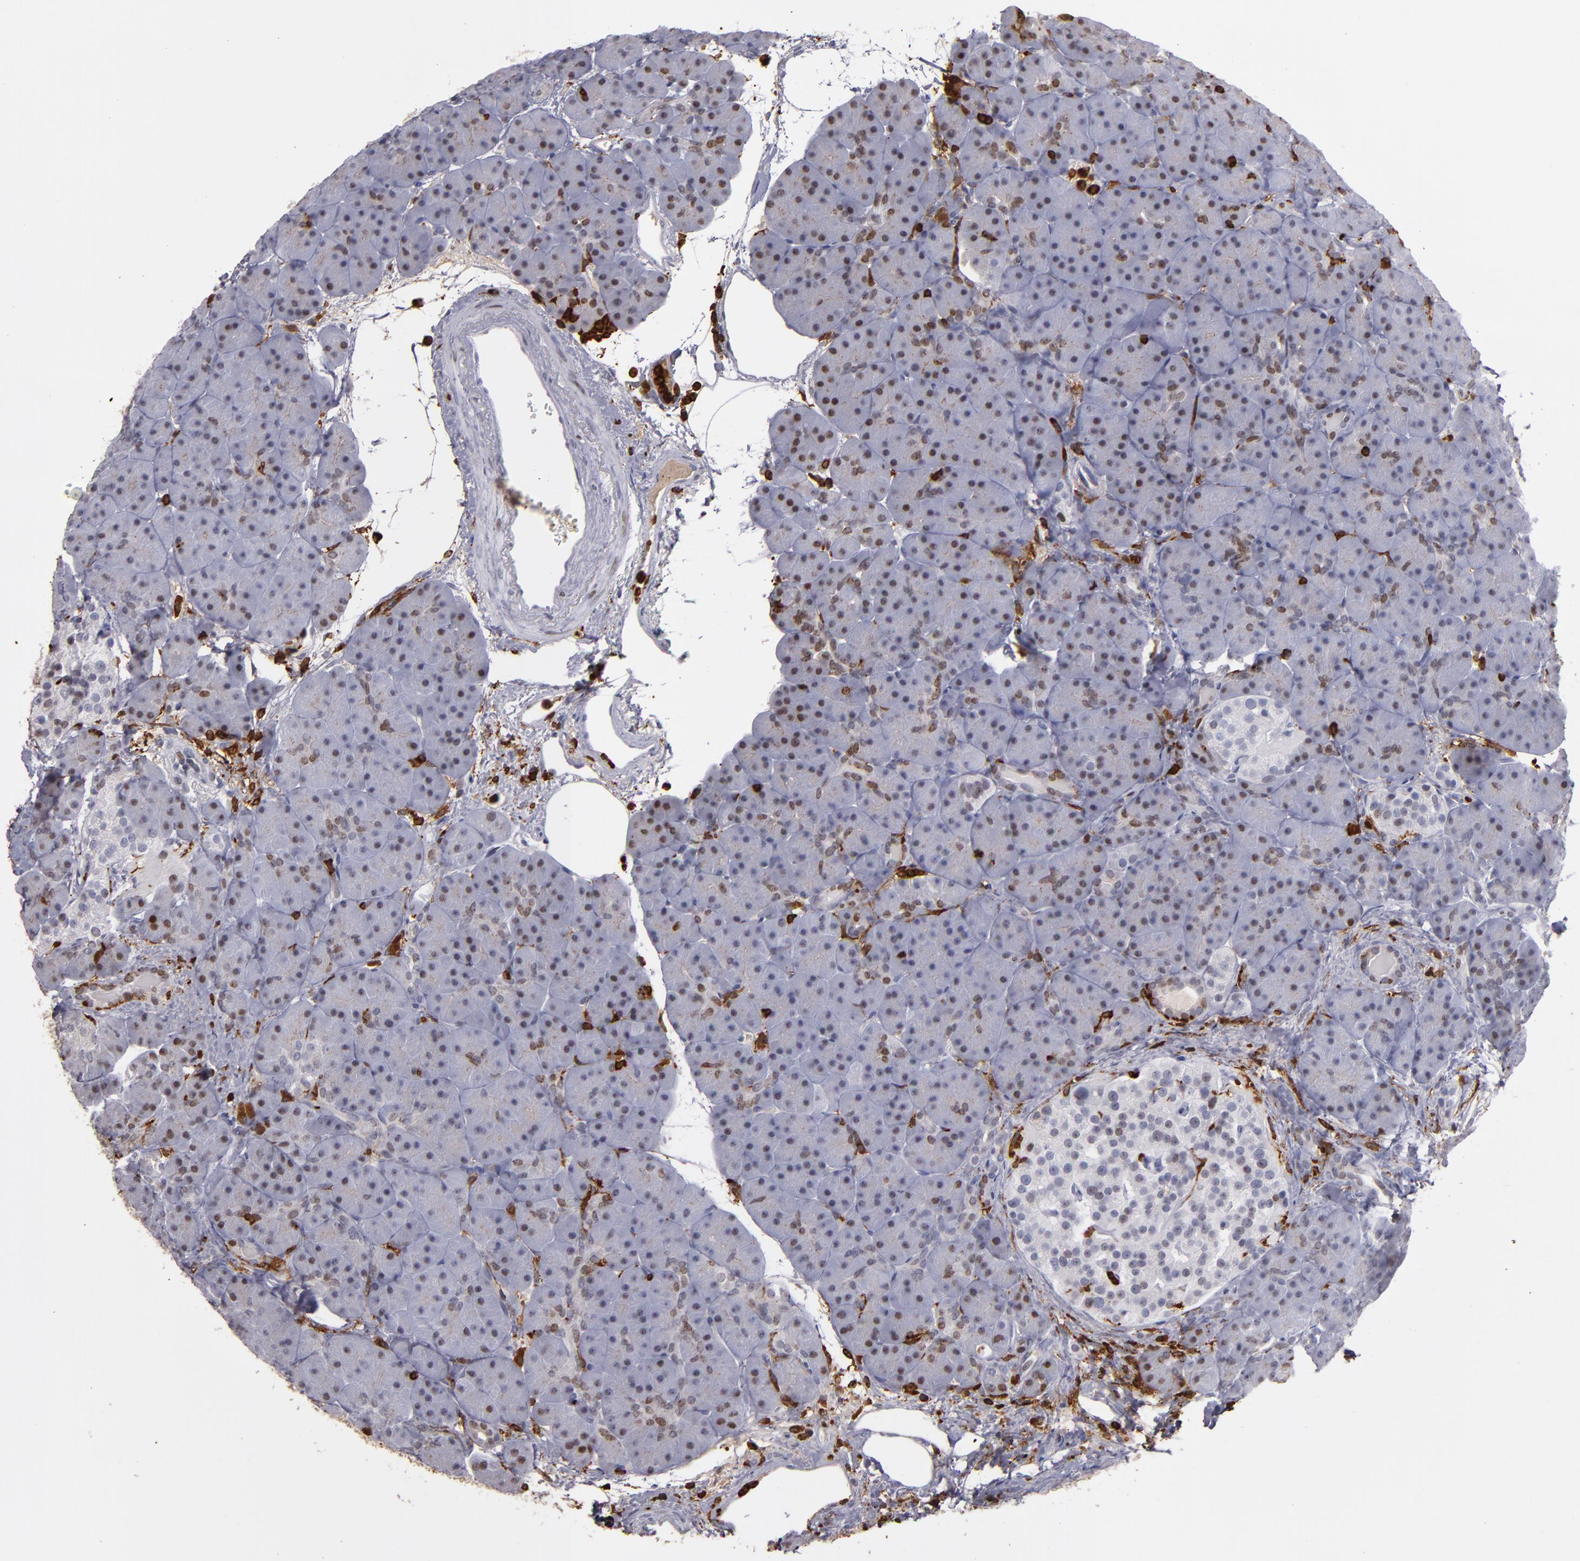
{"staining": {"intensity": "moderate", "quantity": "25%-75%", "location": "nuclear"}, "tissue": "pancreas", "cell_type": "Exocrine glandular cells", "image_type": "normal", "snomed": [{"axis": "morphology", "description": "Normal tissue, NOS"}, {"axis": "topography", "description": "Pancreas"}], "caption": "Immunohistochemical staining of benign human pancreas exhibits 25%-75% levels of moderate nuclear protein staining in about 25%-75% of exocrine glandular cells.", "gene": "WAS", "patient": {"sex": "male", "age": 66}}